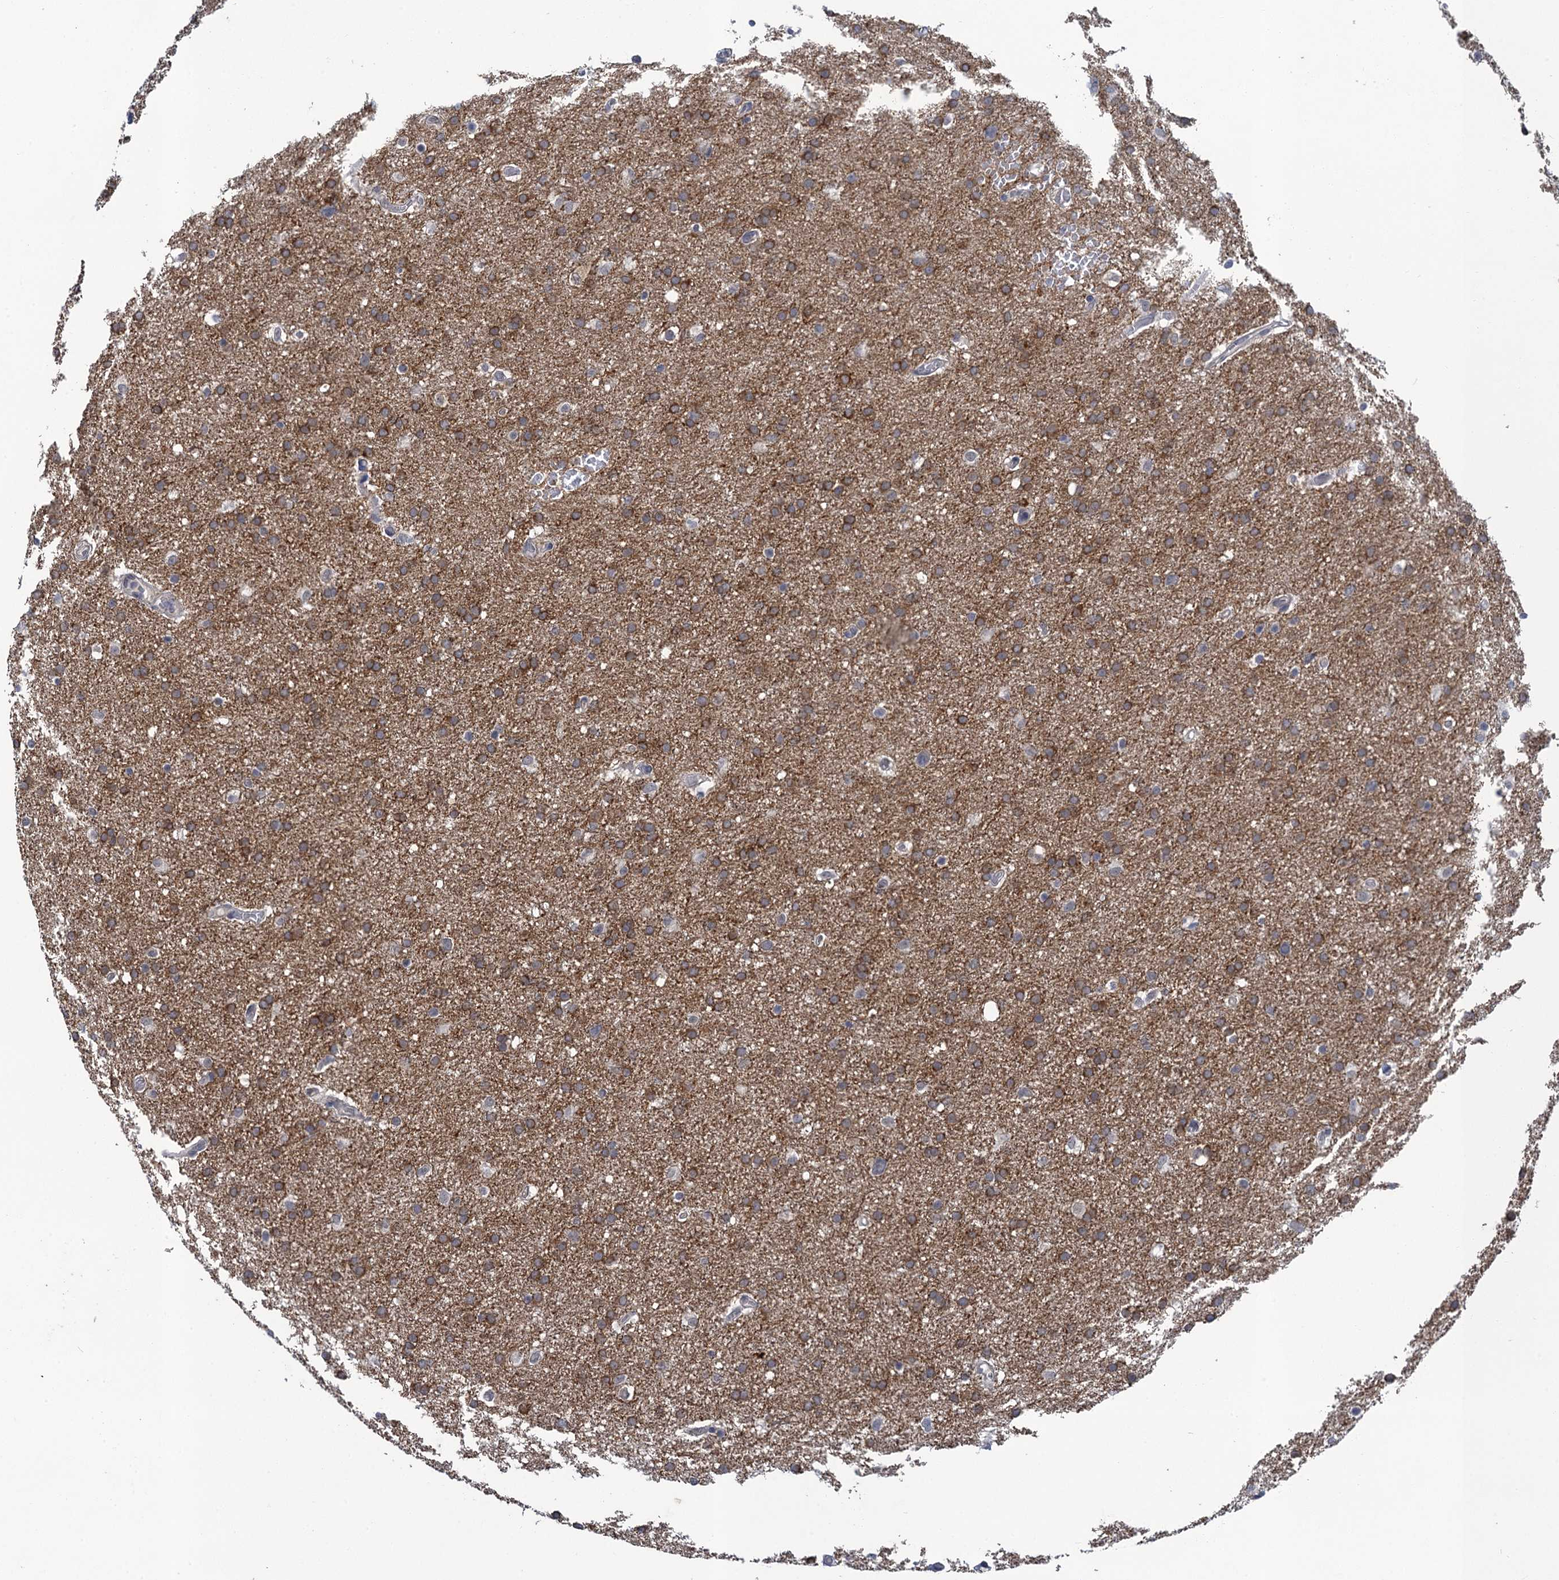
{"staining": {"intensity": "moderate", "quantity": ">75%", "location": "cytoplasmic/membranous"}, "tissue": "glioma", "cell_type": "Tumor cells", "image_type": "cancer", "snomed": [{"axis": "morphology", "description": "Glioma, malignant, High grade"}, {"axis": "topography", "description": "Cerebral cortex"}], "caption": "Immunohistochemical staining of human glioma demonstrates medium levels of moderate cytoplasmic/membranous staining in approximately >75% of tumor cells.", "gene": "MRFAP1", "patient": {"sex": "female", "age": 36}}